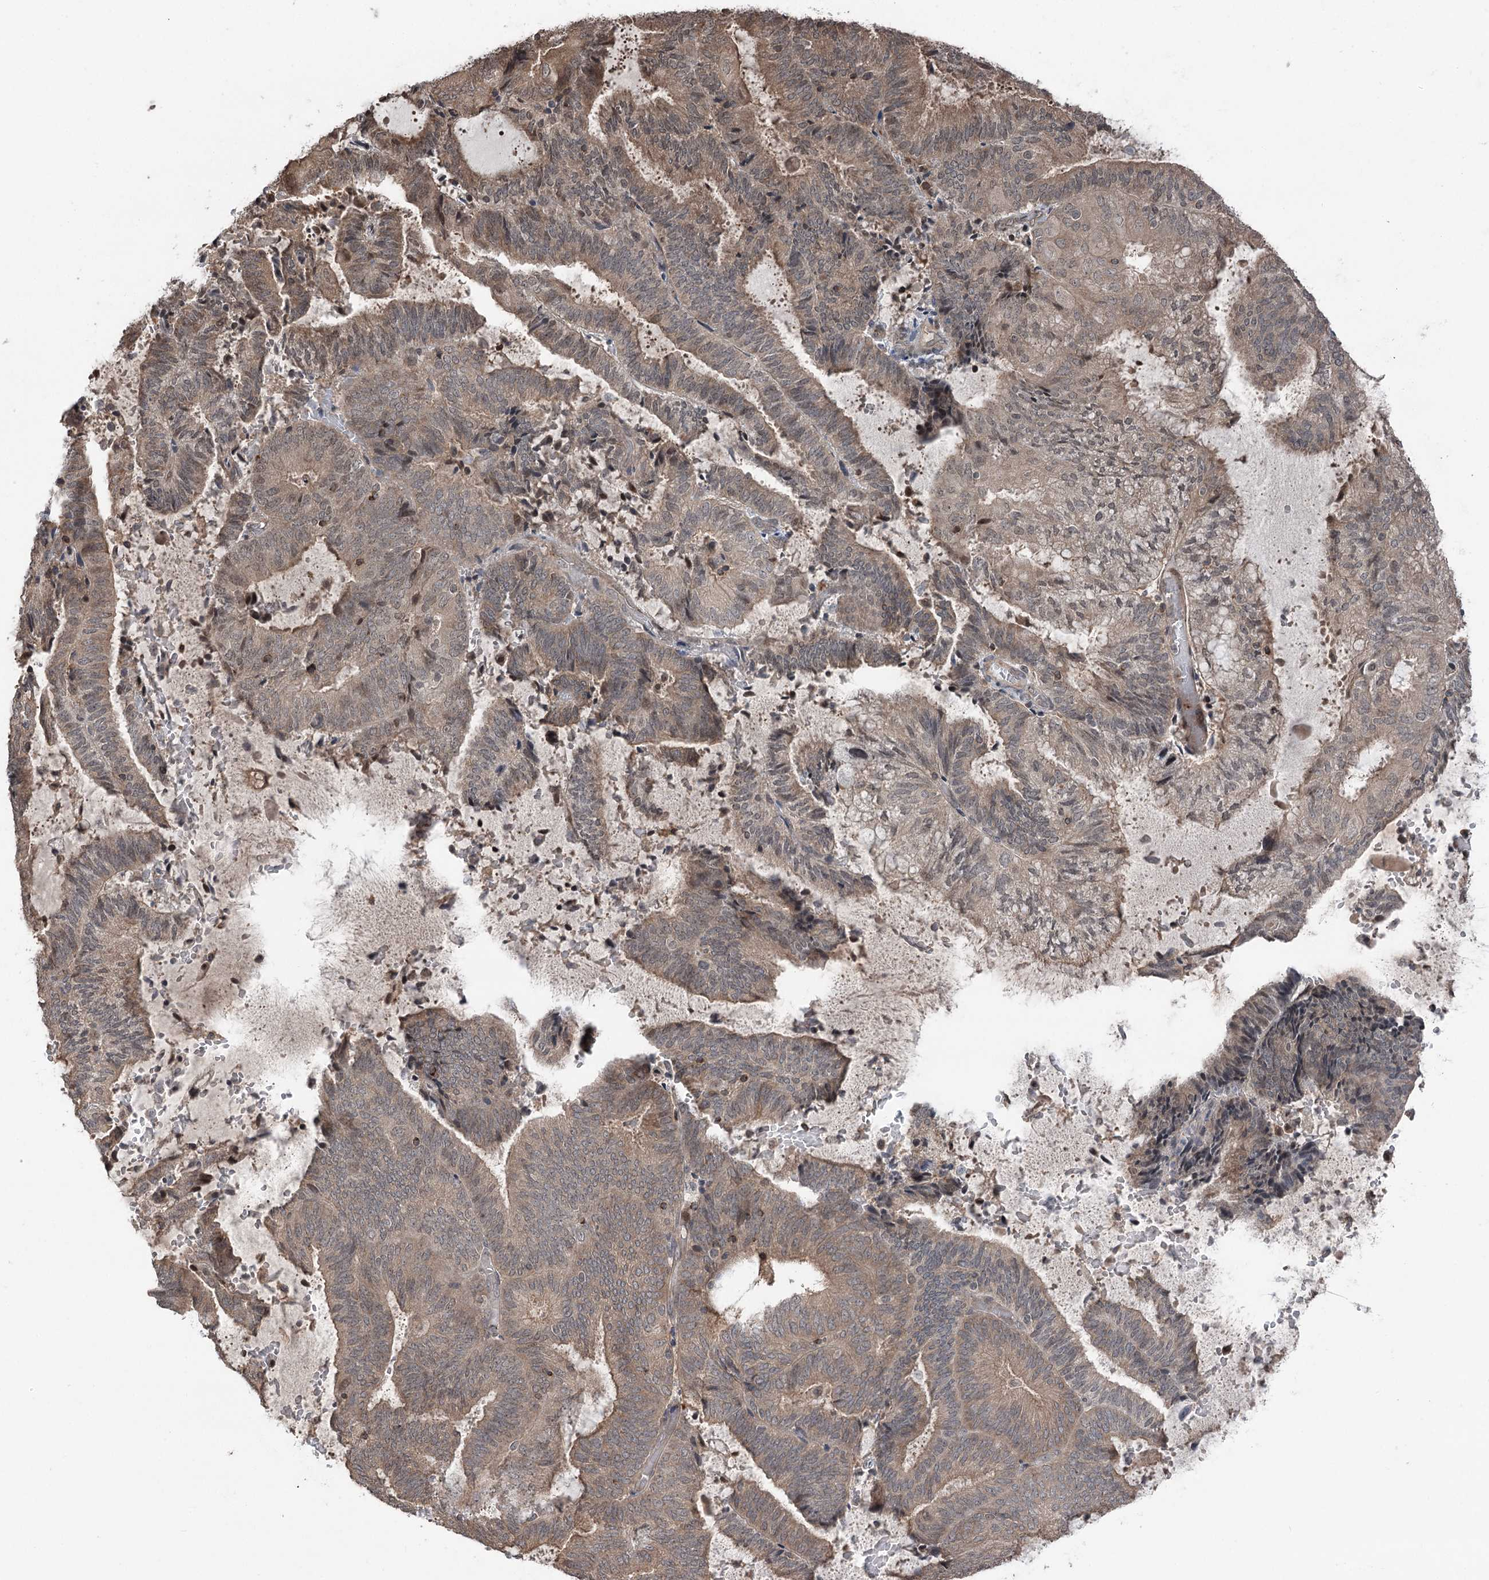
{"staining": {"intensity": "moderate", "quantity": ">75%", "location": "cytoplasmic/membranous"}, "tissue": "endometrial cancer", "cell_type": "Tumor cells", "image_type": "cancer", "snomed": [{"axis": "morphology", "description": "Adenocarcinoma, NOS"}, {"axis": "topography", "description": "Endometrium"}], "caption": "Immunohistochemical staining of endometrial cancer displays moderate cytoplasmic/membranous protein expression in approximately >75% of tumor cells.", "gene": "CCSER2", "patient": {"sex": "female", "age": 81}}